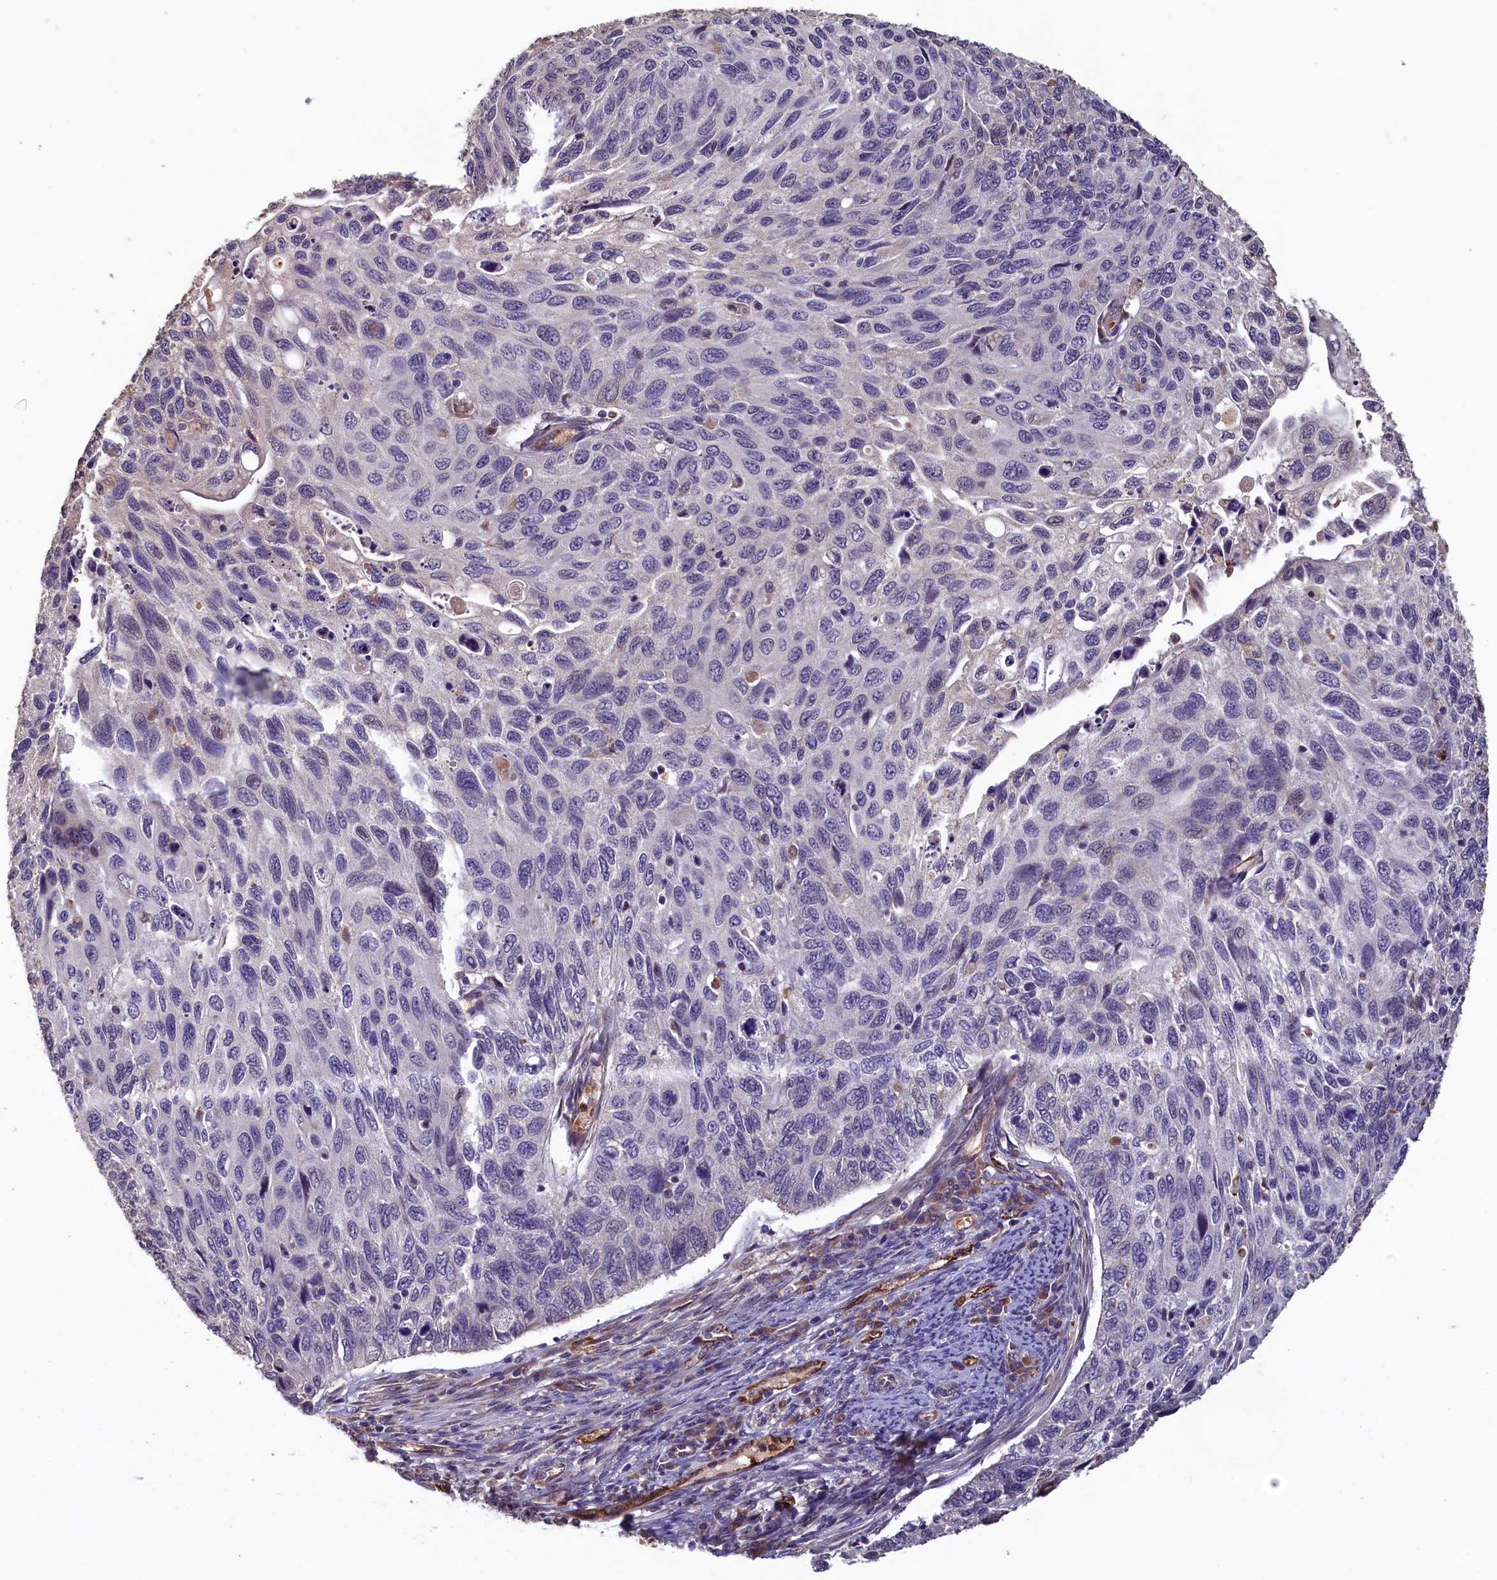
{"staining": {"intensity": "negative", "quantity": "none", "location": "none"}, "tissue": "cervical cancer", "cell_type": "Tumor cells", "image_type": "cancer", "snomed": [{"axis": "morphology", "description": "Squamous cell carcinoma, NOS"}, {"axis": "topography", "description": "Cervix"}], "caption": "A photomicrograph of cervical cancer (squamous cell carcinoma) stained for a protein displays no brown staining in tumor cells.", "gene": "ACSBG1", "patient": {"sex": "female", "age": 70}}